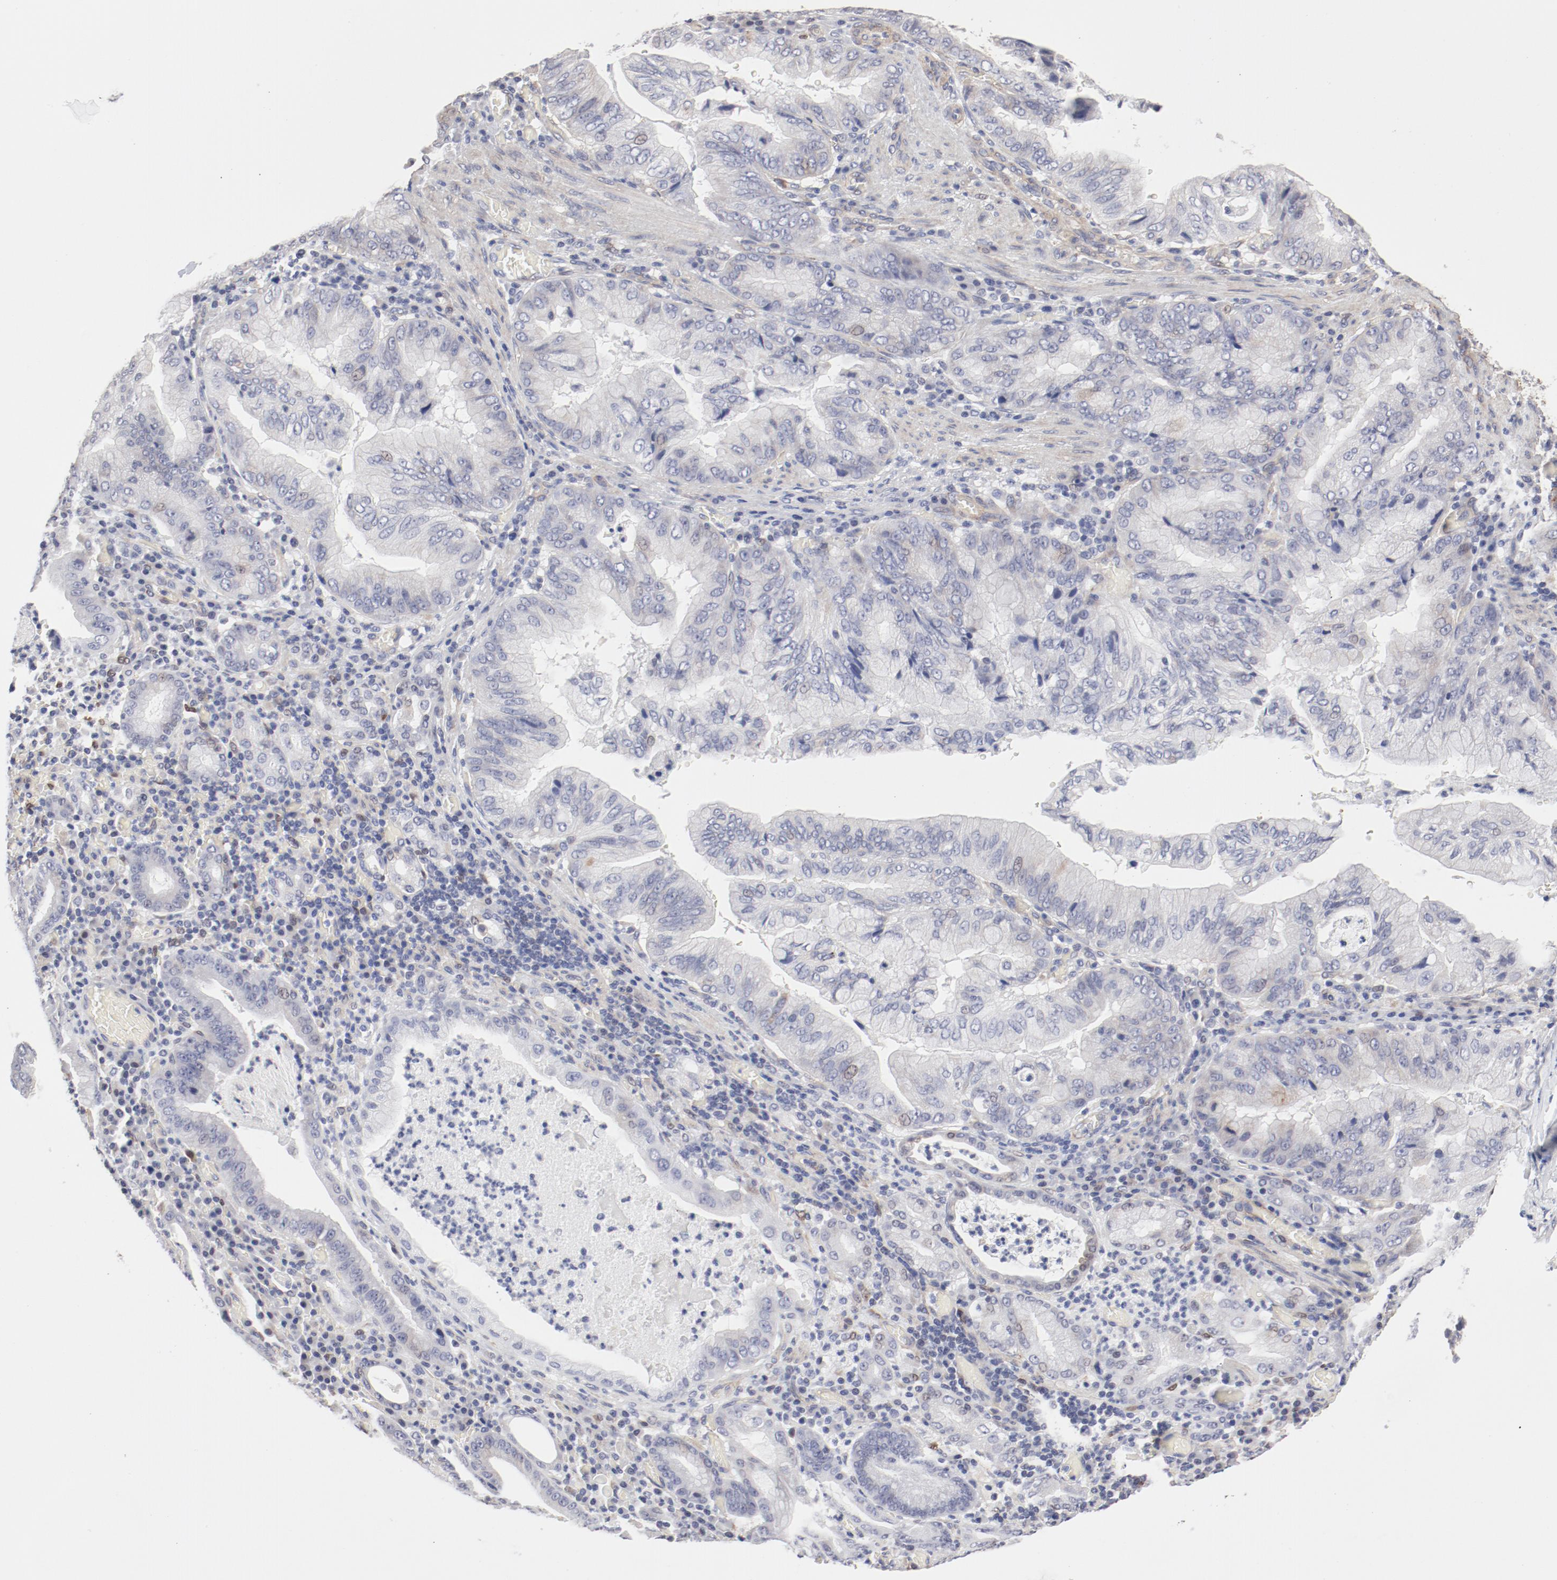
{"staining": {"intensity": "negative", "quantity": "none", "location": "none"}, "tissue": "stomach cancer", "cell_type": "Tumor cells", "image_type": "cancer", "snomed": [{"axis": "morphology", "description": "Adenocarcinoma, NOS"}, {"axis": "topography", "description": "Stomach, upper"}], "caption": "A high-resolution histopathology image shows immunohistochemistry staining of adenocarcinoma (stomach), which displays no significant staining in tumor cells.", "gene": "MAGED4", "patient": {"sex": "male", "age": 80}}